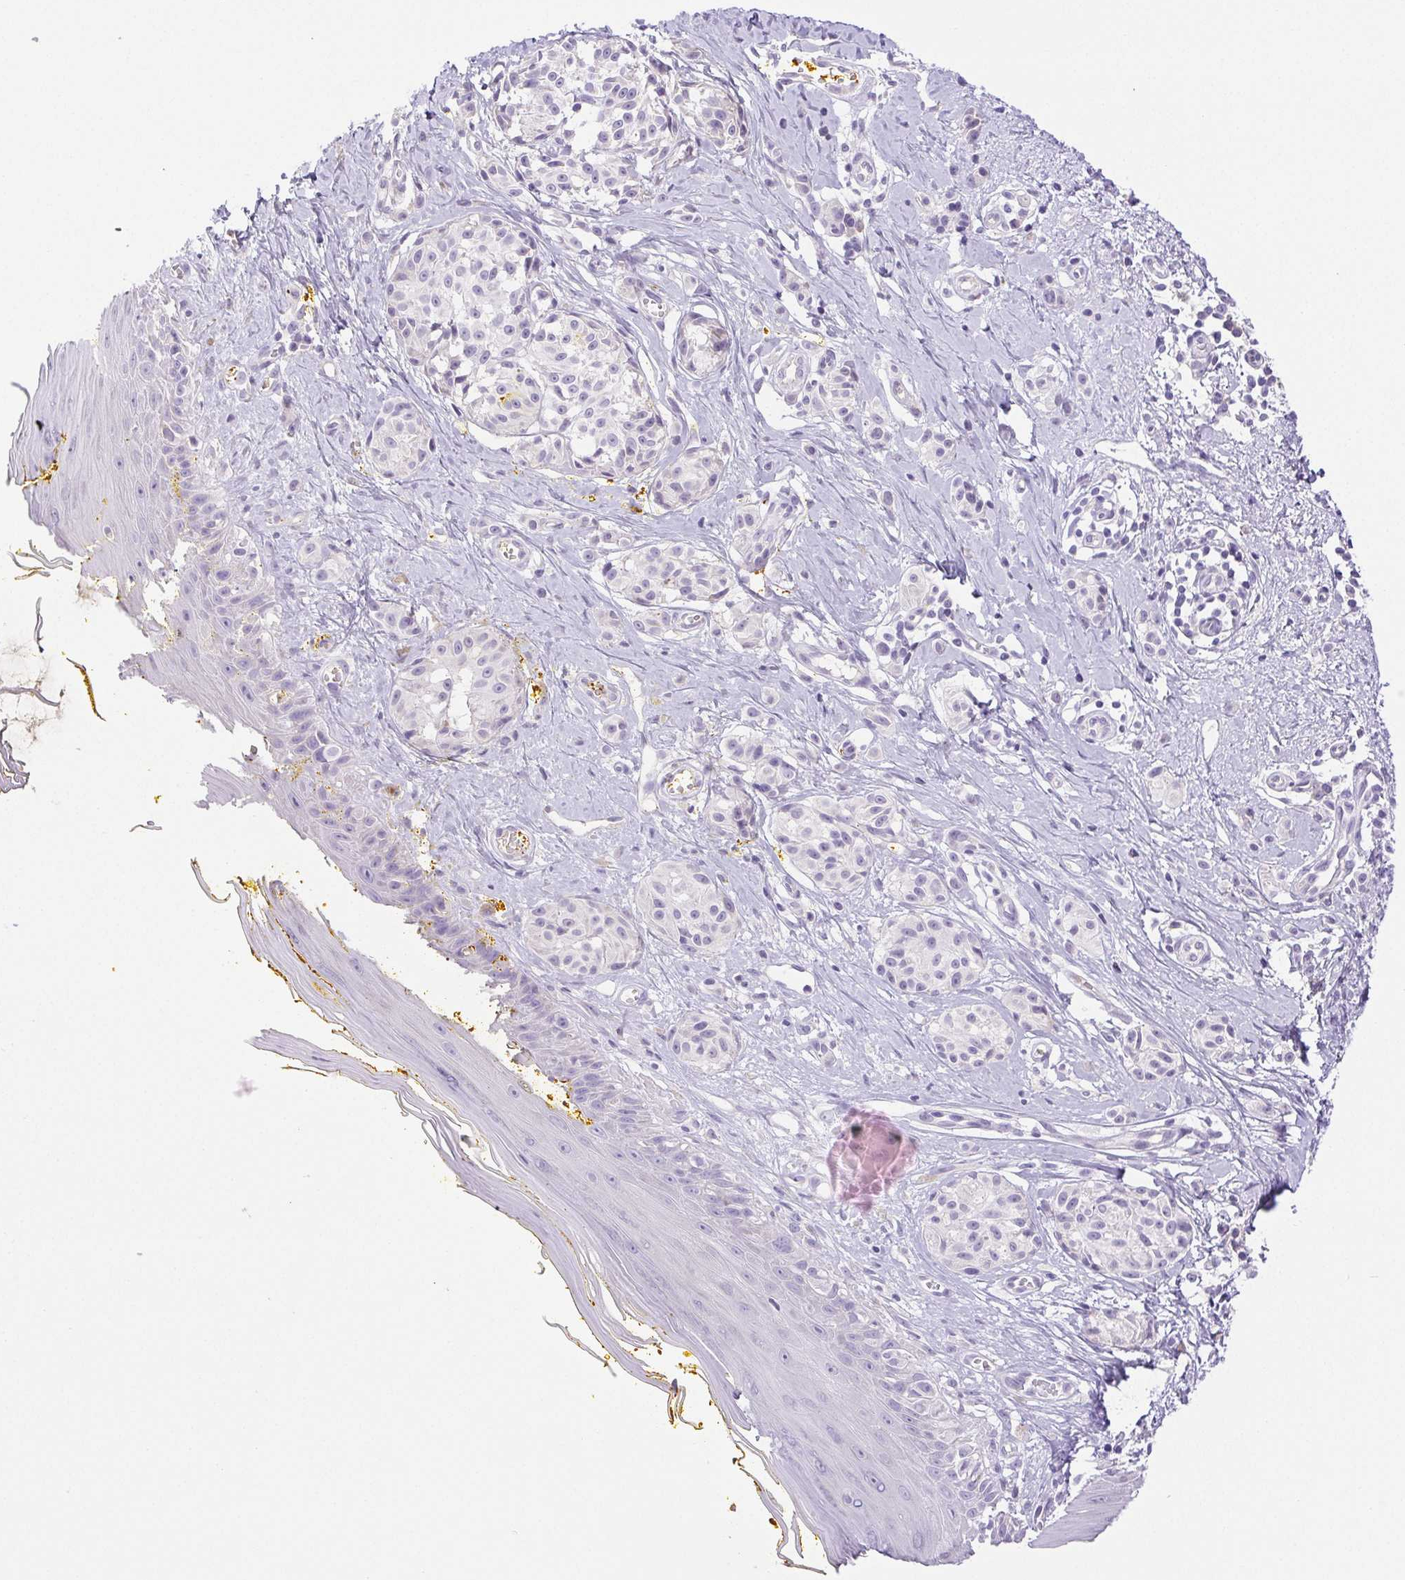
{"staining": {"intensity": "negative", "quantity": "none", "location": "none"}, "tissue": "melanoma", "cell_type": "Tumor cells", "image_type": "cancer", "snomed": [{"axis": "morphology", "description": "Malignant melanoma, NOS"}, {"axis": "topography", "description": "Skin"}], "caption": "Immunohistochemistry of melanoma reveals no staining in tumor cells.", "gene": "PAPPA2", "patient": {"sex": "male", "age": 74}}